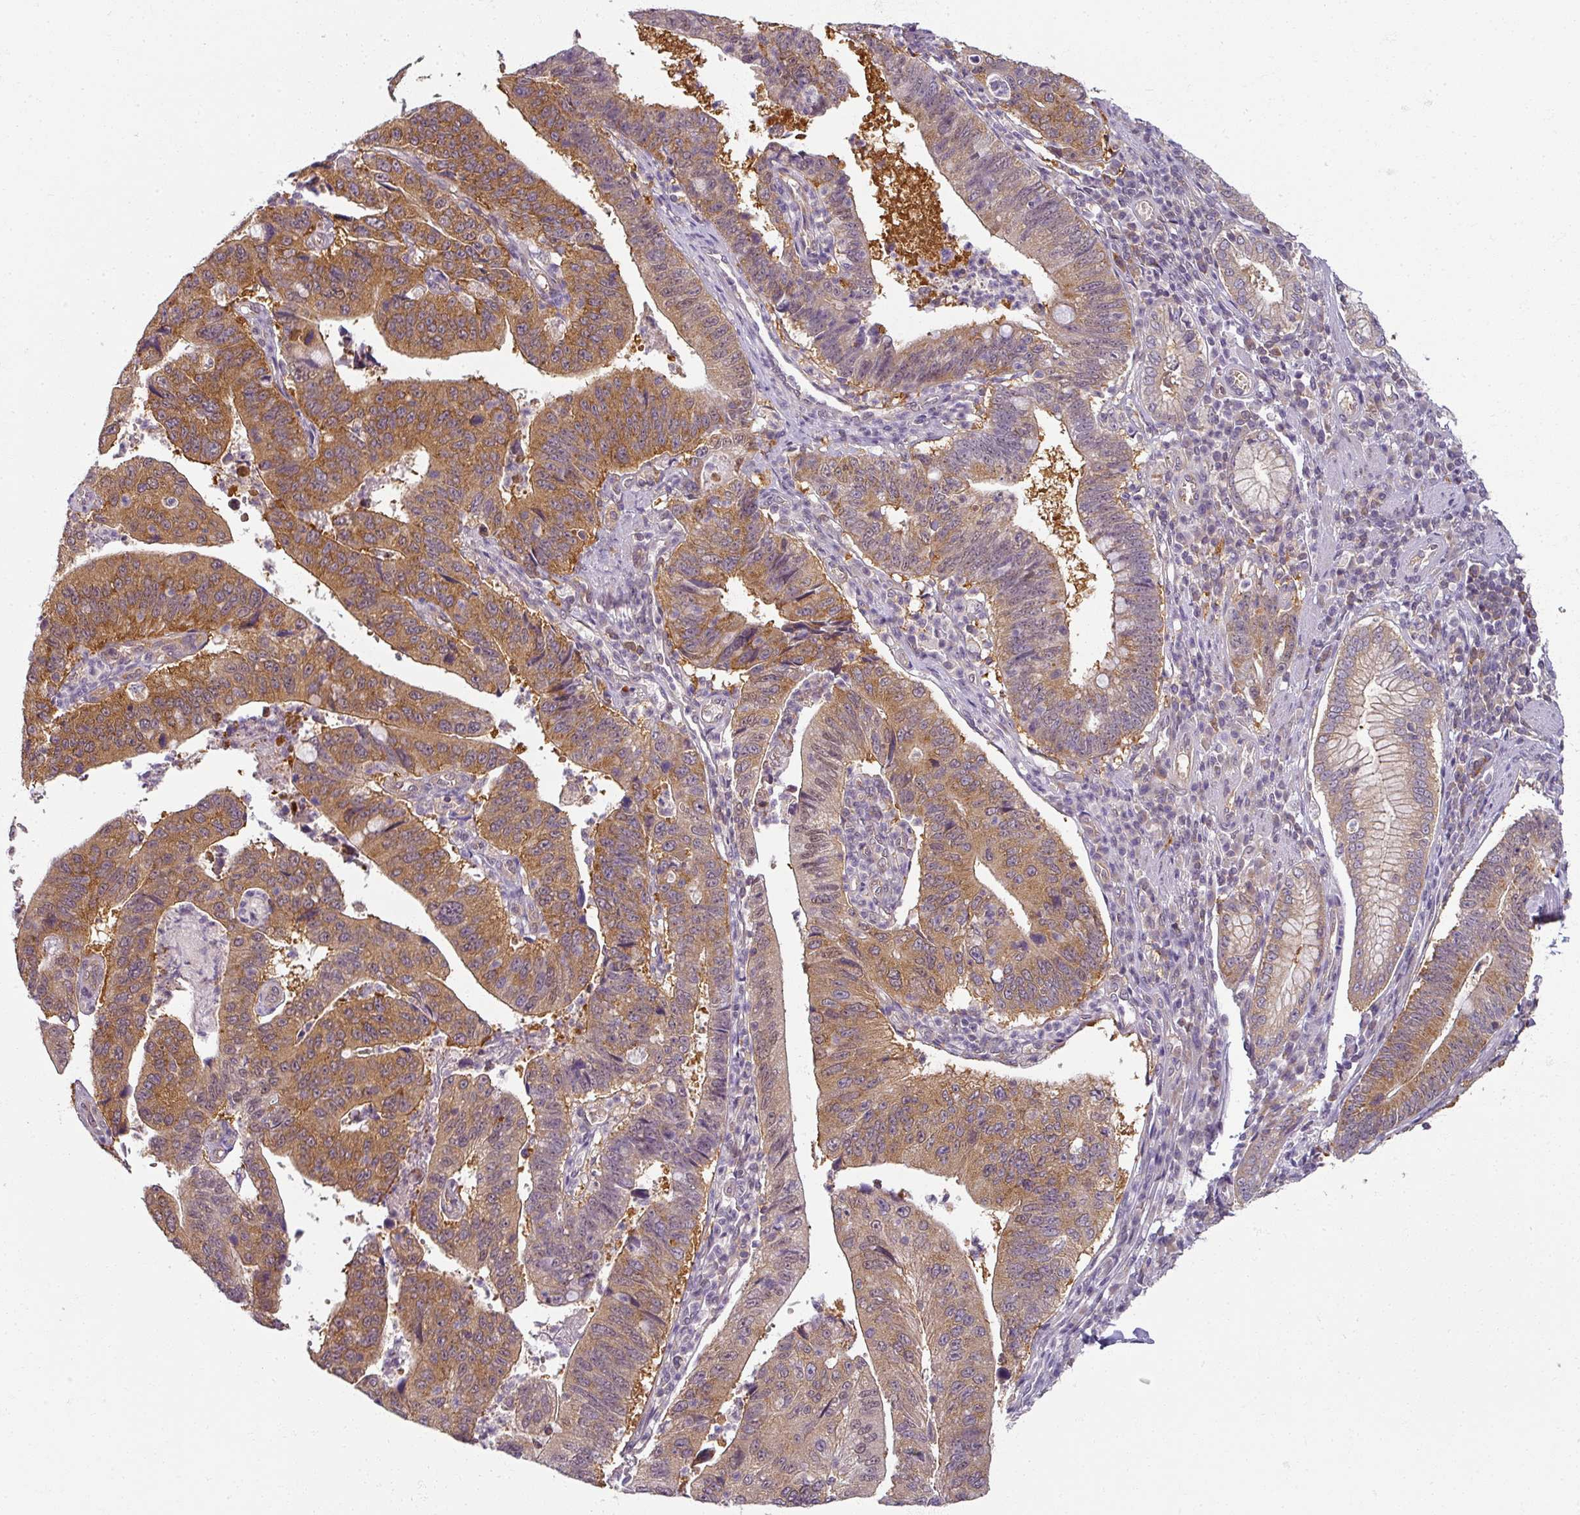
{"staining": {"intensity": "moderate", "quantity": ">75%", "location": "cytoplasmic/membranous"}, "tissue": "stomach cancer", "cell_type": "Tumor cells", "image_type": "cancer", "snomed": [{"axis": "morphology", "description": "Adenocarcinoma, NOS"}, {"axis": "topography", "description": "Stomach"}], "caption": "Stomach cancer stained with a protein marker exhibits moderate staining in tumor cells.", "gene": "AGPAT4", "patient": {"sex": "male", "age": 59}}